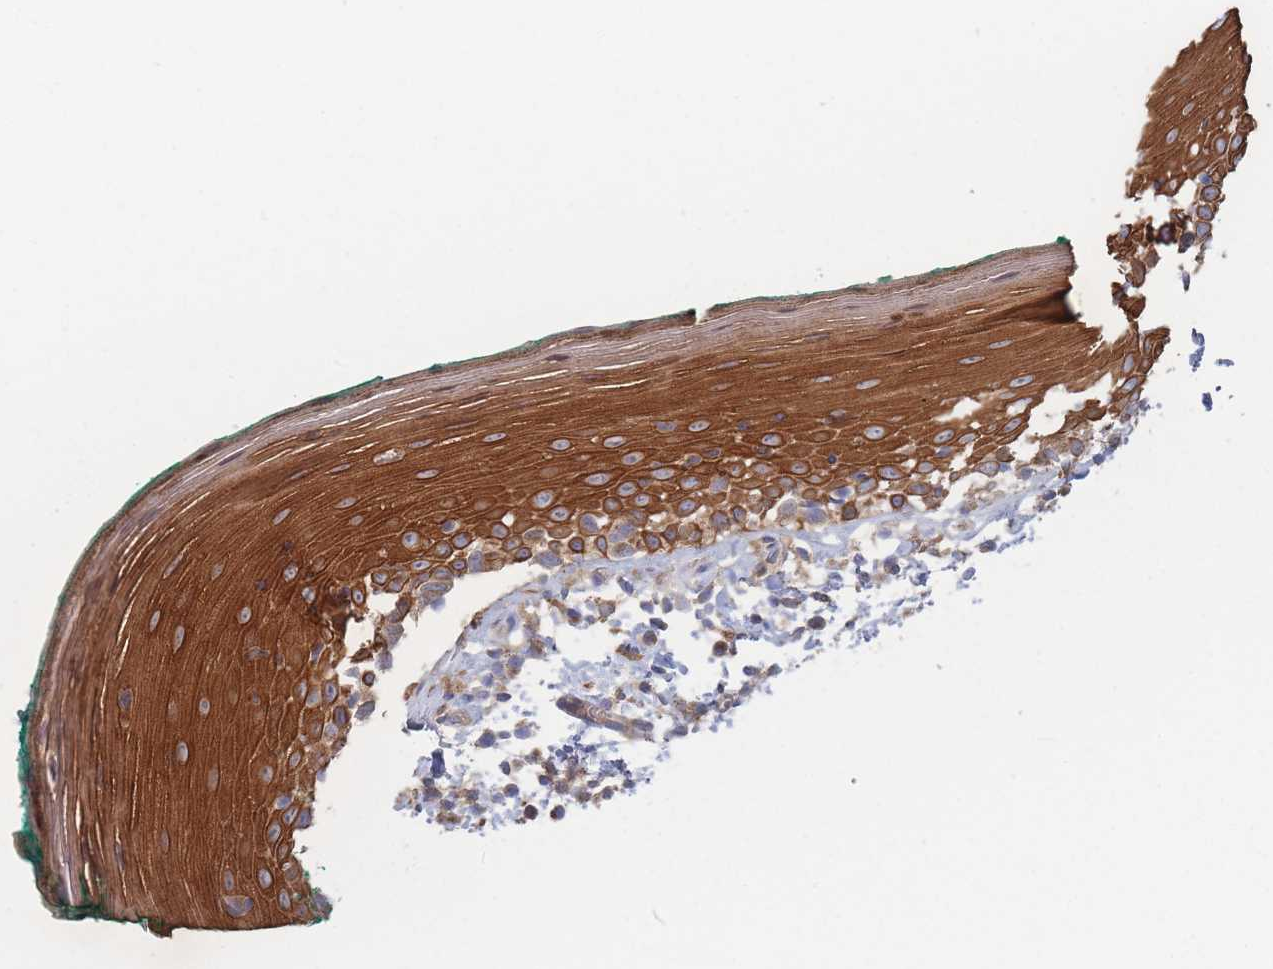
{"staining": {"intensity": "strong", "quantity": ">75%", "location": "cytoplasmic/membranous"}, "tissue": "oral mucosa", "cell_type": "Squamous epithelial cells", "image_type": "normal", "snomed": [{"axis": "morphology", "description": "Normal tissue, NOS"}, {"axis": "topography", "description": "Oral tissue"}], "caption": "An IHC histopathology image of benign tissue is shown. Protein staining in brown shows strong cytoplasmic/membranous positivity in oral mucosa within squamous epithelial cells. (DAB IHC with brightfield microscopy, high magnification).", "gene": "EFCC1", "patient": {"sex": "female", "age": 83}}